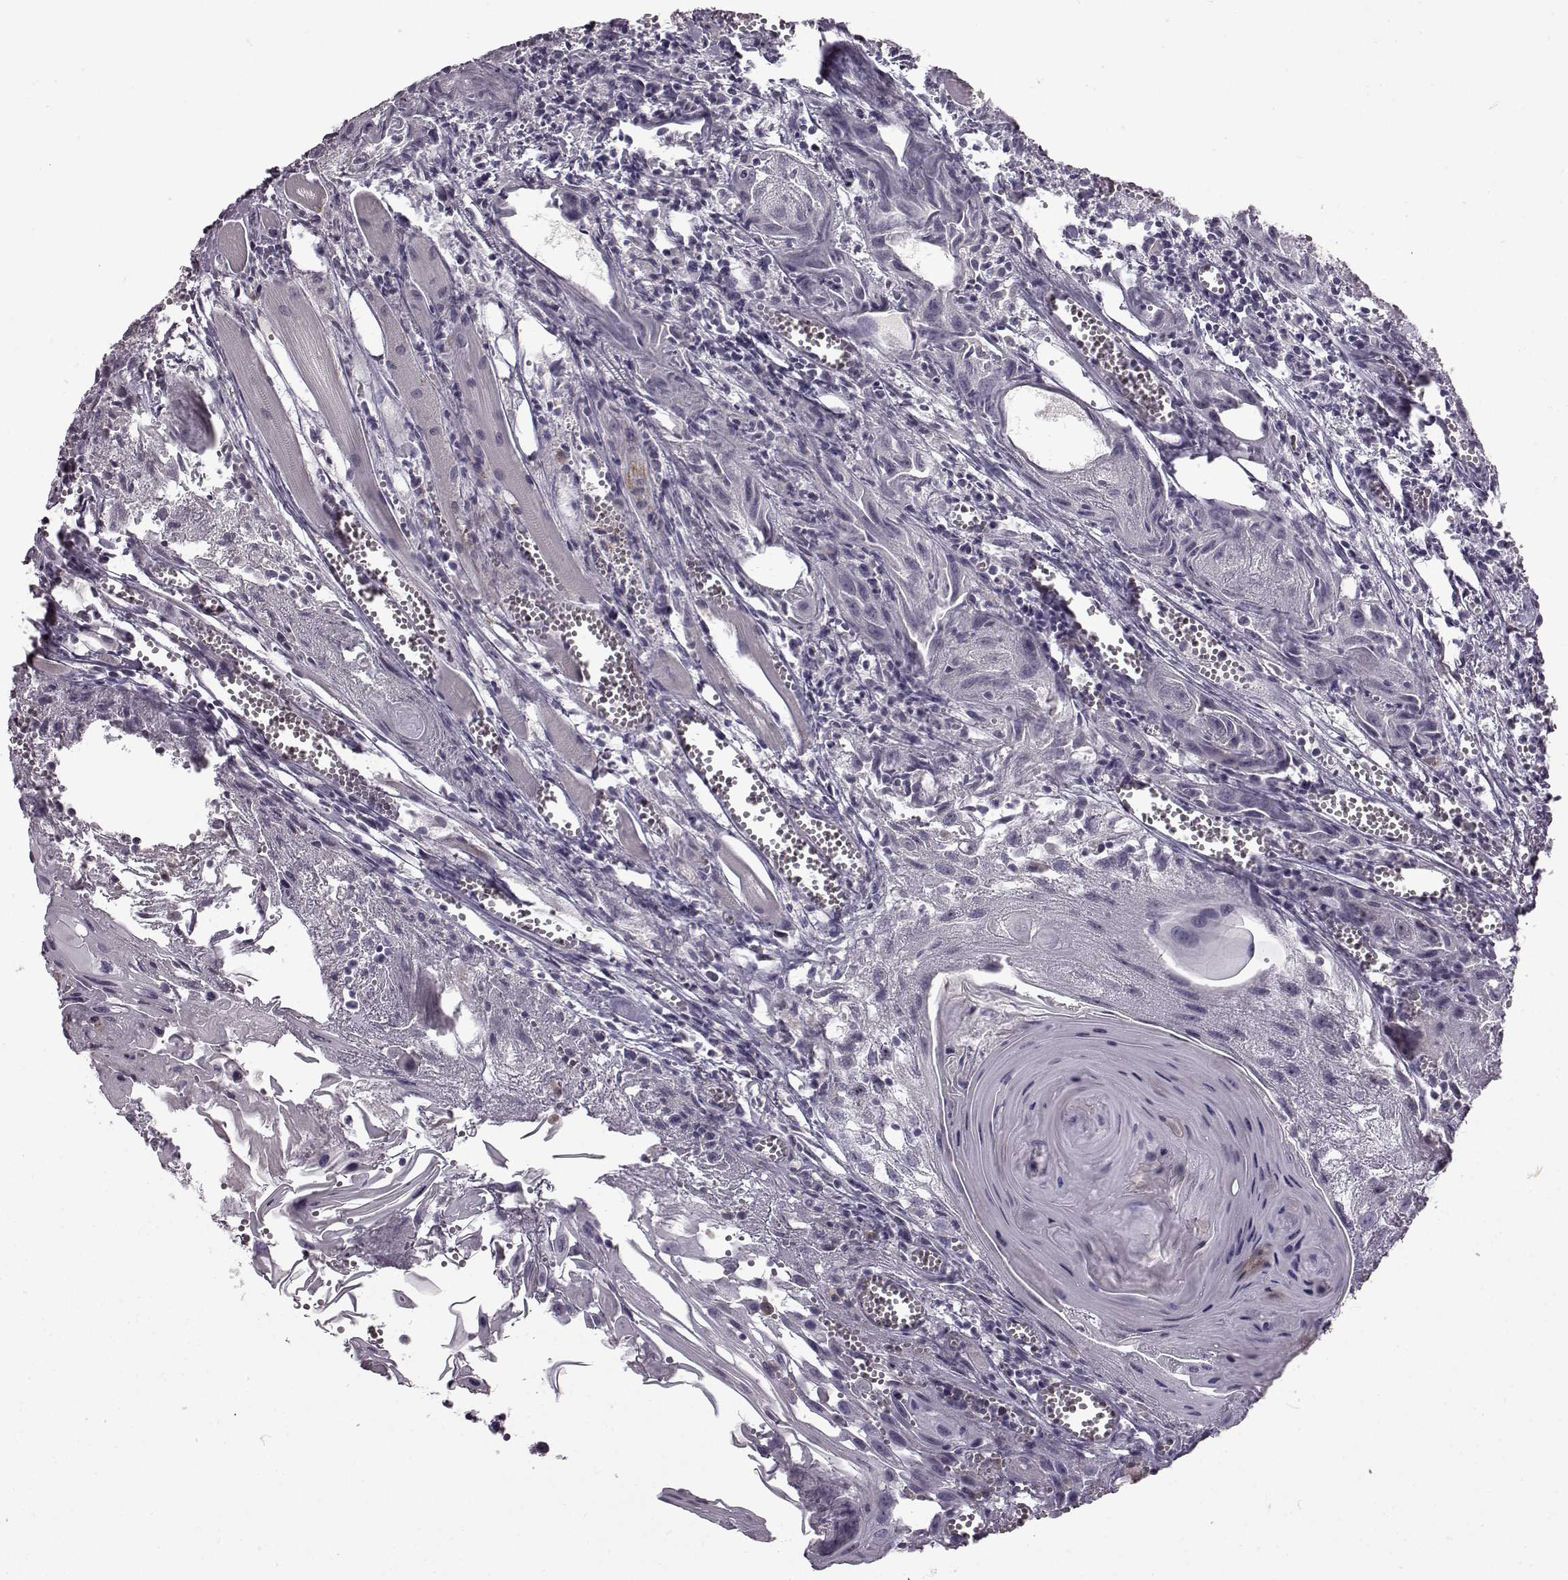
{"staining": {"intensity": "weak", "quantity": "<25%", "location": "cytoplasmic/membranous"}, "tissue": "head and neck cancer", "cell_type": "Tumor cells", "image_type": "cancer", "snomed": [{"axis": "morphology", "description": "Squamous cell carcinoma, NOS"}, {"axis": "topography", "description": "Head-Neck"}], "caption": "Immunohistochemistry (IHC) photomicrograph of neoplastic tissue: head and neck cancer stained with DAB shows no significant protein staining in tumor cells. (DAB immunohistochemistry (IHC), high magnification).", "gene": "B3GNT6", "patient": {"sex": "female", "age": 80}}